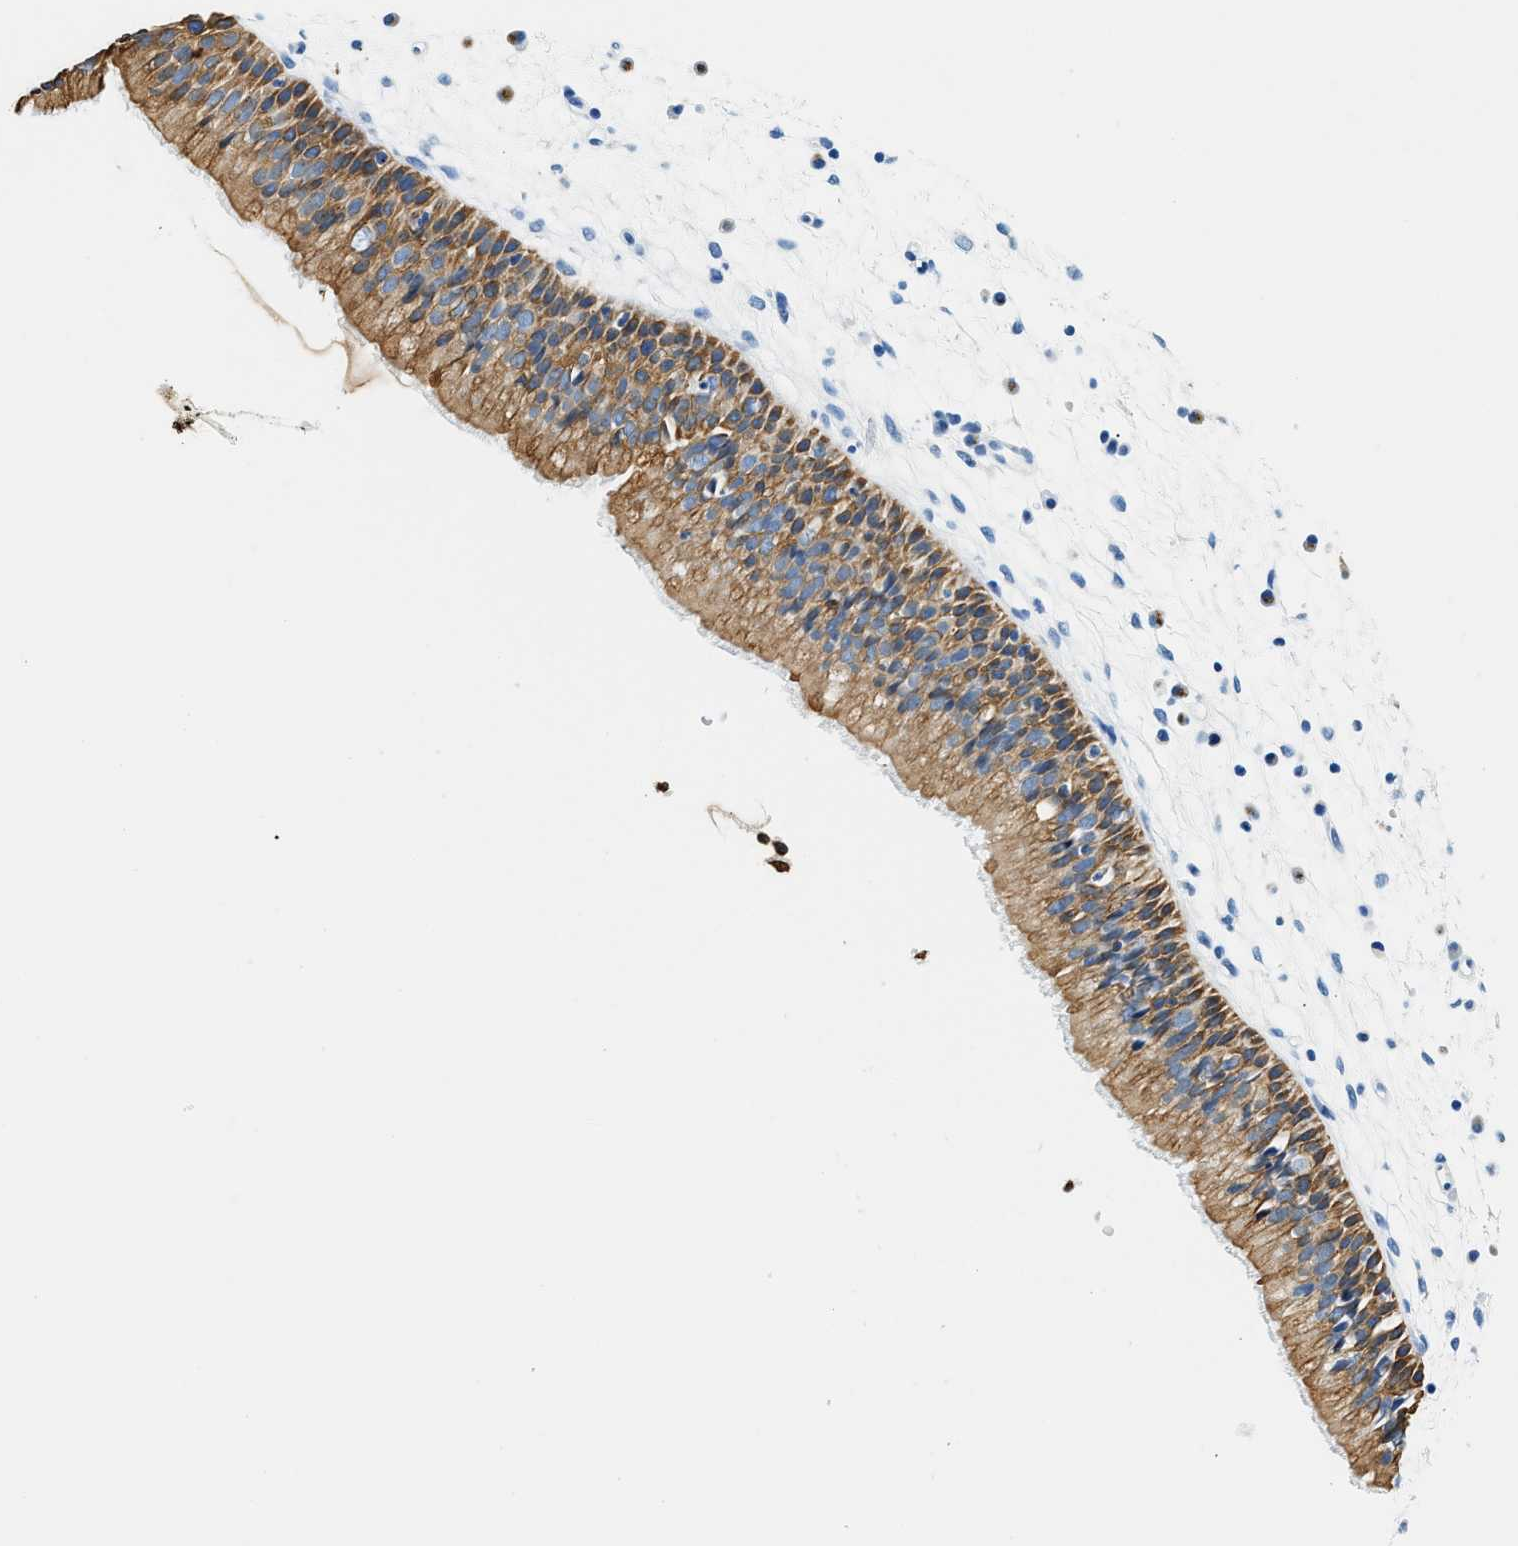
{"staining": {"intensity": "moderate", "quantity": ">75%", "location": "cytoplasmic/membranous"}, "tissue": "nasopharynx", "cell_type": "Respiratory epithelial cells", "image_type": "normal", "snomed": [{"axis": "morphology", "description": "Normal tissue, NOS"}, {"axis": "topography", "description": "Nasopharynx"}], "caption": "Human nasopharynx stained for a protein (brown) displays moderate cytoplasmic/membranous positive positivity in about >75% of respiratory epithelial cells.", "gene": "STXBP2", "patient": {"sex": "male", "age": 21}}